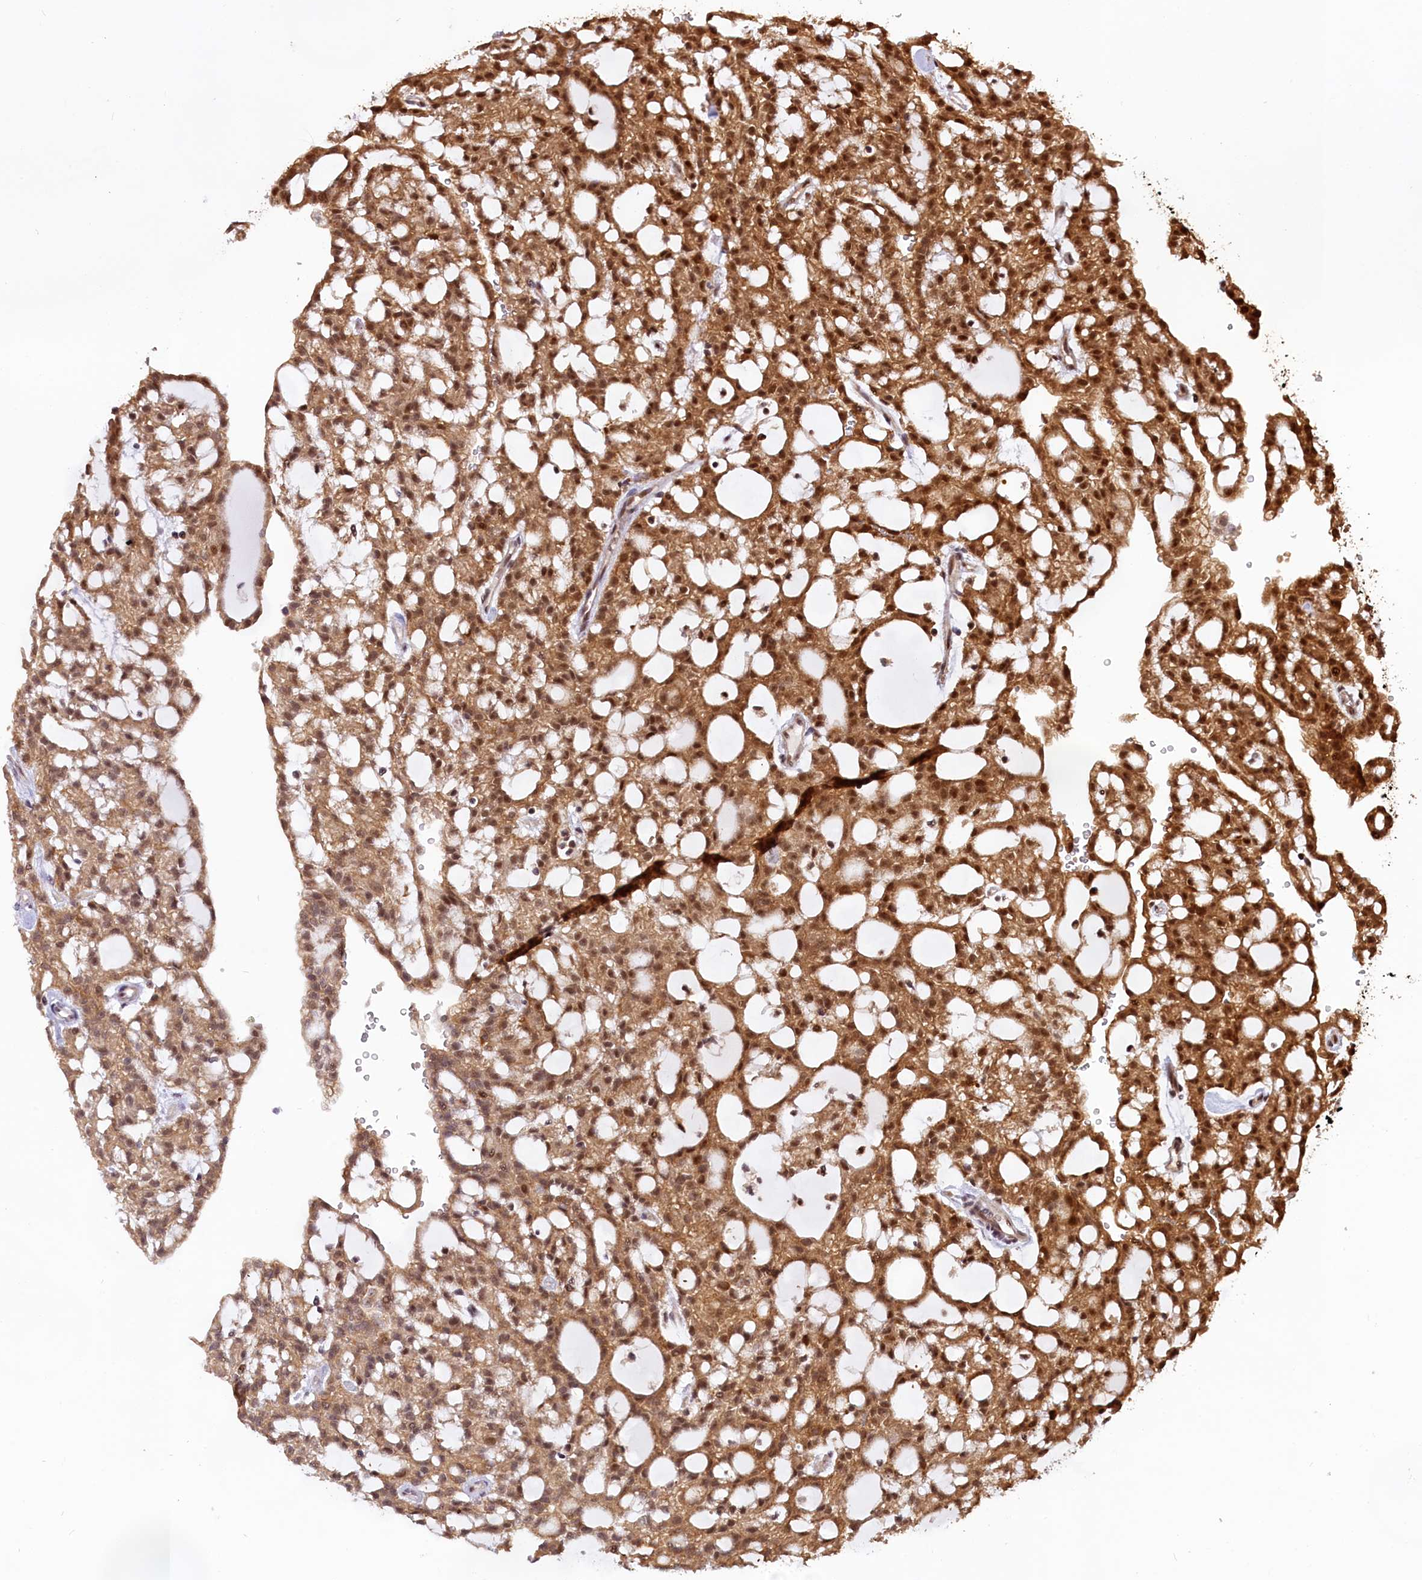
{"staining": {"intensity": "moderate", "quantity": ">75%", "location": "cytoplasmic/membranous,nuclear"}, "tissue": "renal cancer", "cell_type": "Tumor cells", "image_type": "cancer", "snomed": [{"axis": "morphology", "description": "Adenocarcinoma, NOS"}, {"axis": "topography", "description": "Kidney"}], "caption": "IHC (DAB) staining of human adenocarcinoma (renal) shows moderate cytoplasmic/membranous and nuclear protein positivity in about >75% of tumor cells.", "gene": "CARD8", "patient": {"sex": "male", "age": 63}}